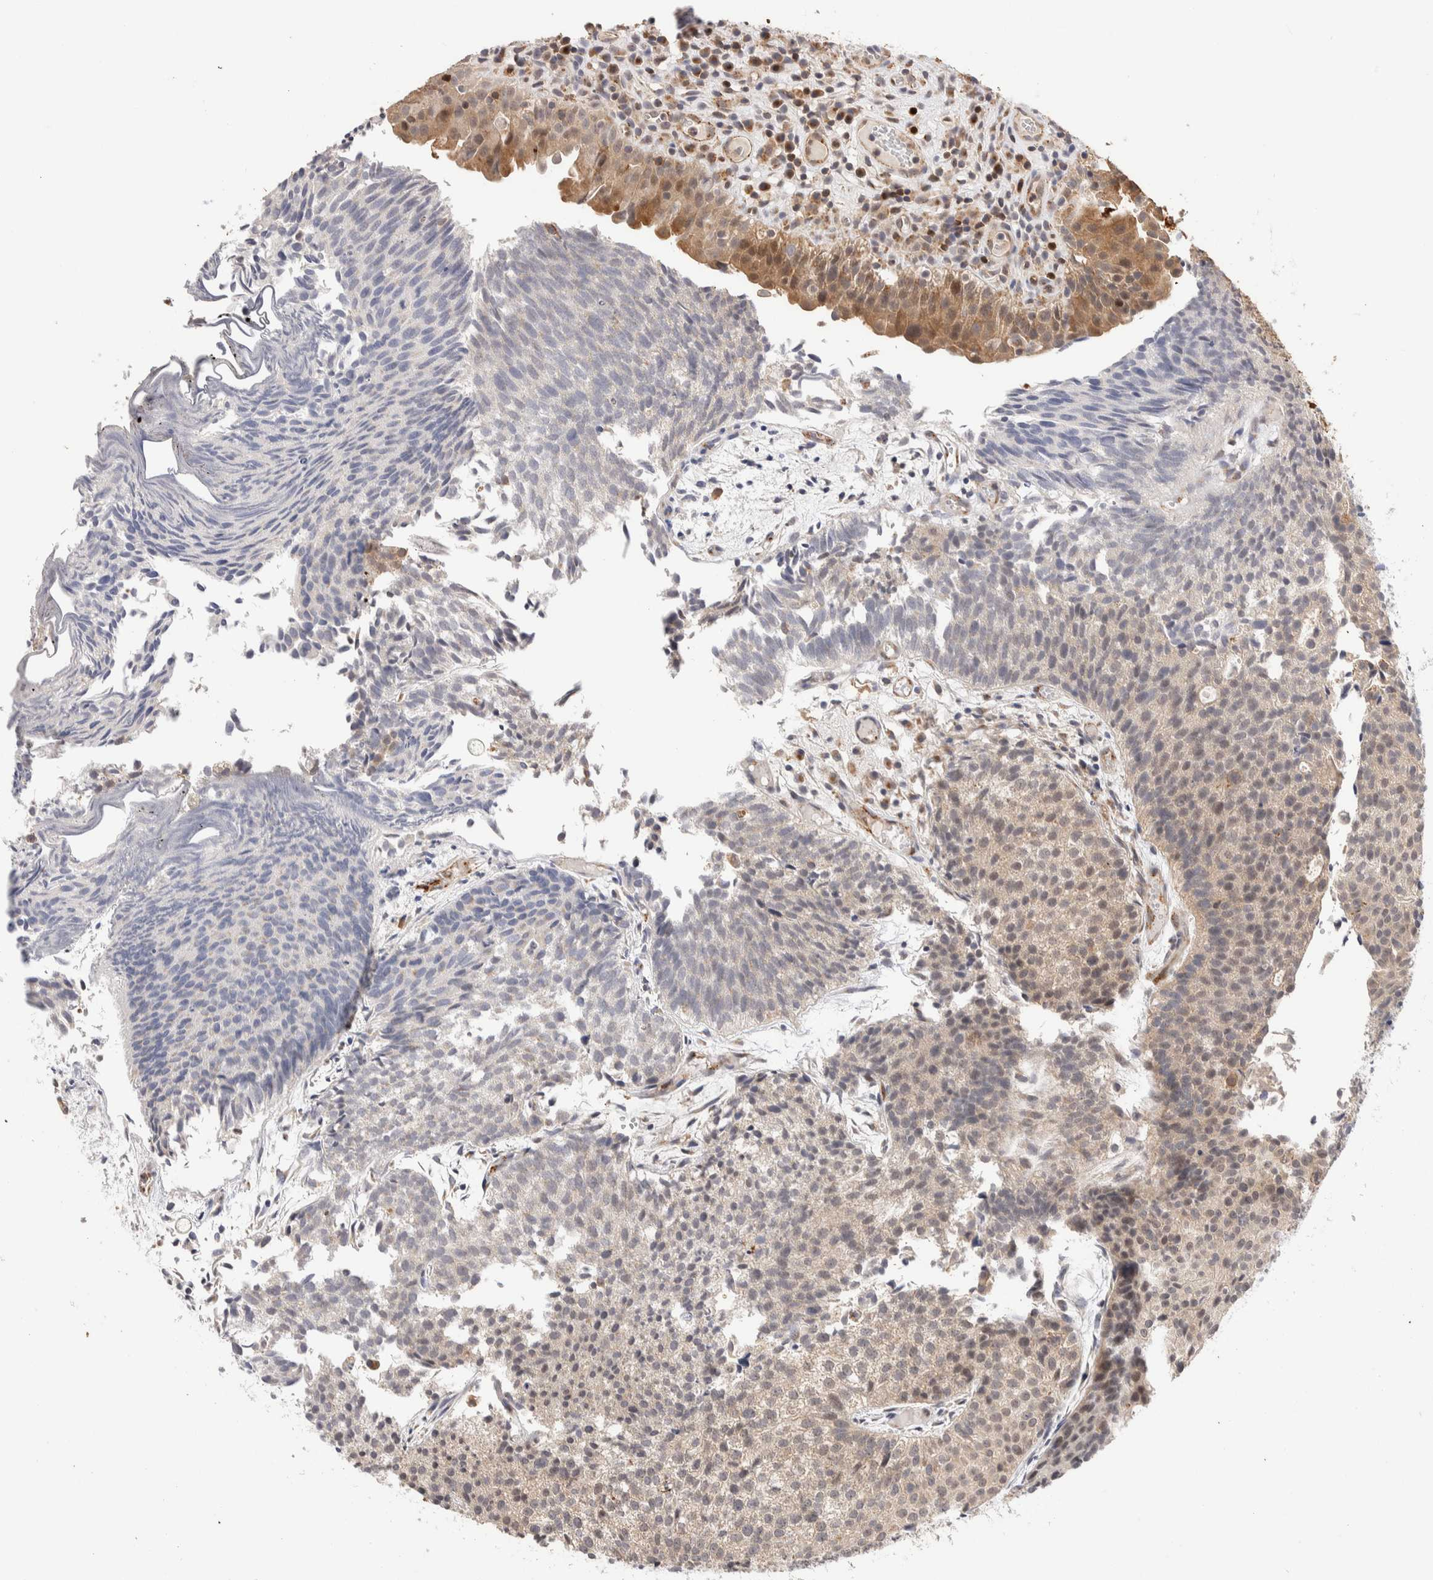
{"staining": {"intensity": "weak", "quantity": "<25%", "location": "cytoplasmic/membranous"}, "tissue": "urothelial cancer", "cell_type": "Tumor cells", "image_type": "cancer", "snomed": [{"axis": "morphology", "description": "Urothelial carcinoma, Low grade"}, {"axis": "topography", "description": "Urinary bladder"}], "caption": "This histopathology image is of urothelial cancer stained with IHC to label a protein in brown with the nuclei are counter-stained blue. There is no positivity in tumor cells. (DAB immunohistochemistry (IHC), high magnification).", "gene": "NSMAF", "patient": {"sex": "male", "age": 86}}